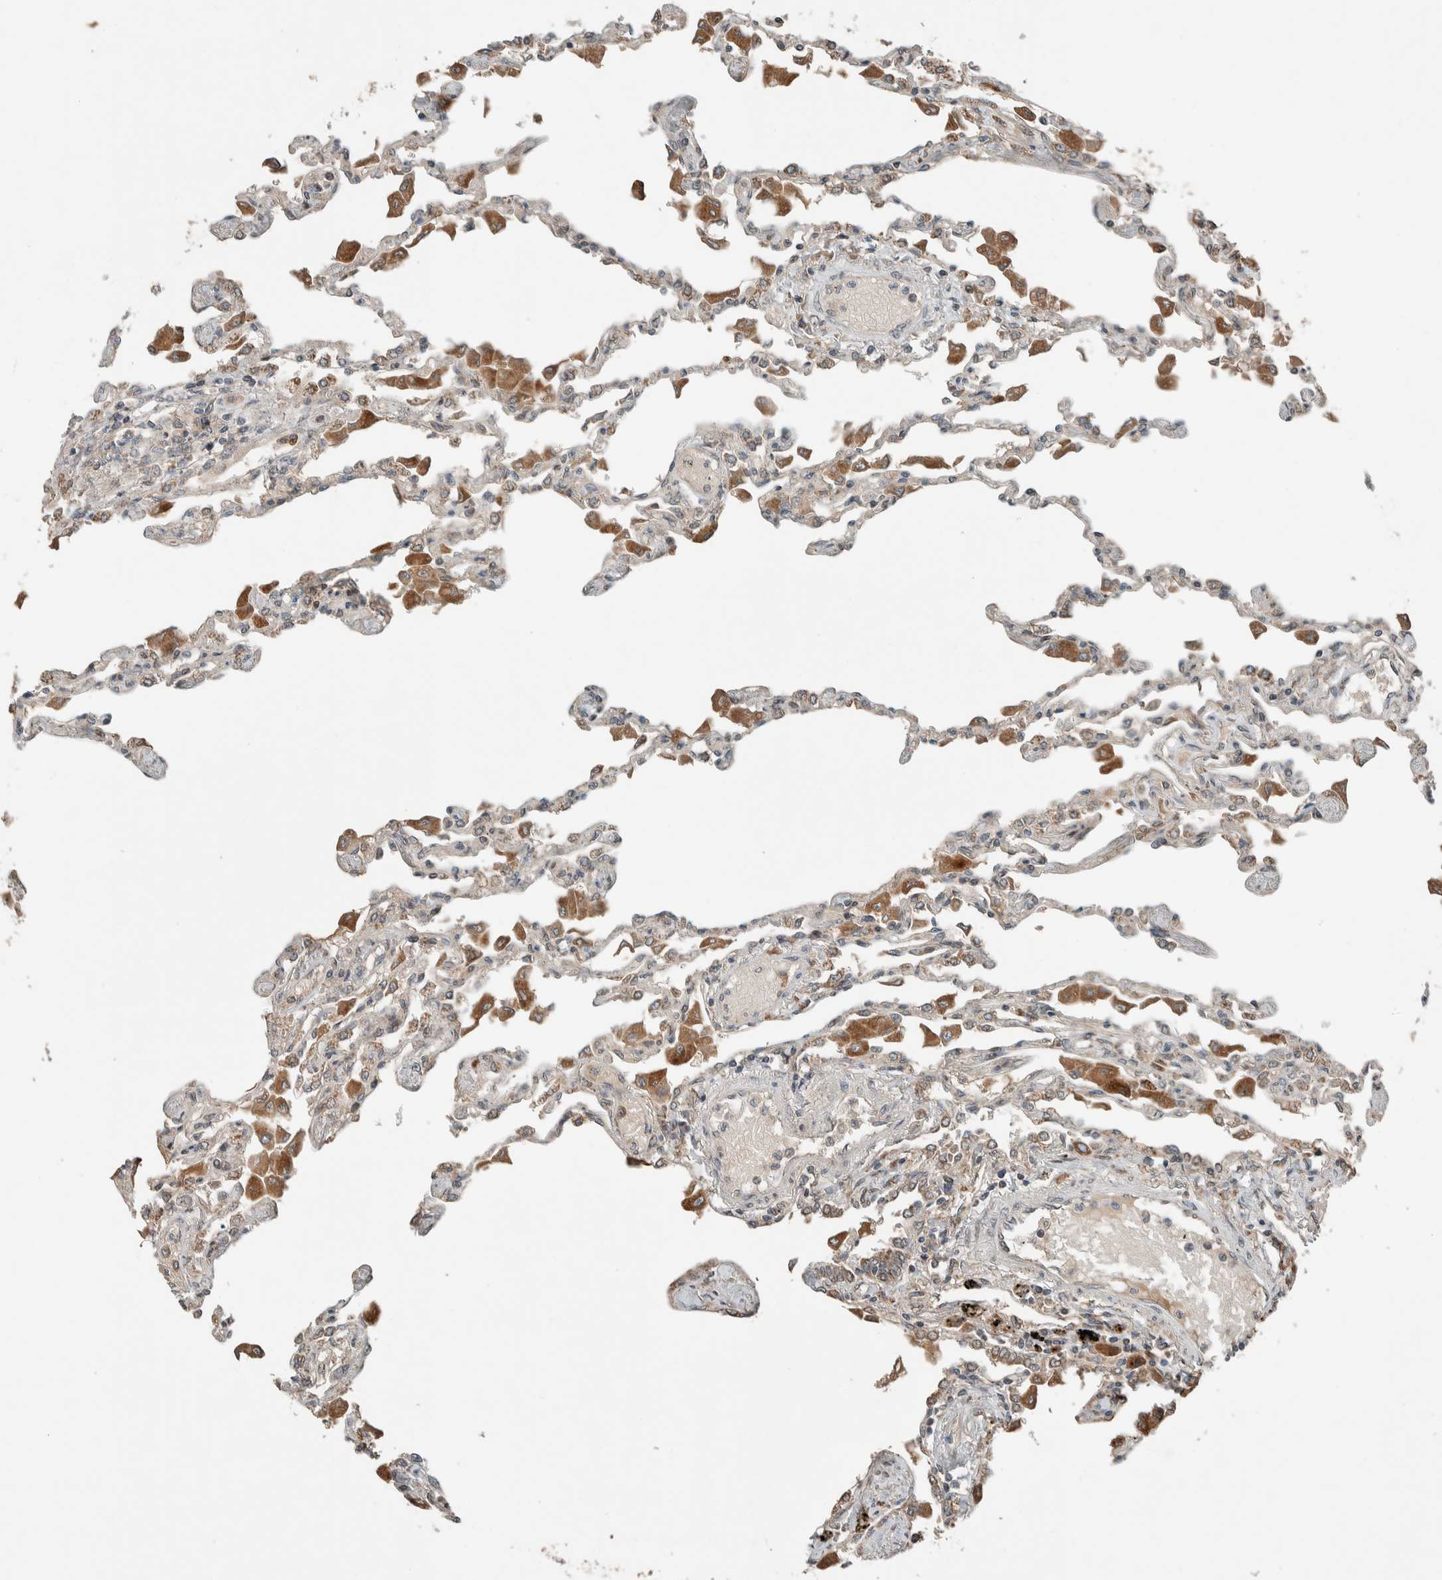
{"staining": {"intensity": "moderate", "quantity": "25%-75%", "location": "cytoplasmic/membranous"}, "tissue": "lung", "cell_type": "Alveolar cells", "image_type": "normal", "snomed": [{"axis": "morphology", "description": "Normal tissue, NOS"}, {"axis": "topography", "description": "Bronchus"}, {"axis": "topography", "description": "Lung"}], "caption": "Immunohistochemical staining of unremarkable lung exhibits moderate cytoplasmic/membranous protein expression in about 25%-75% of alveolar cells. The staining was performed using DAB (3,3'-diaminobenzidine), with brown indicating positive protein expression. Nuclei are stained blue with hematoxylin.", "gene": "NBR1", "patient": {"sex": "female", "age": 49}}